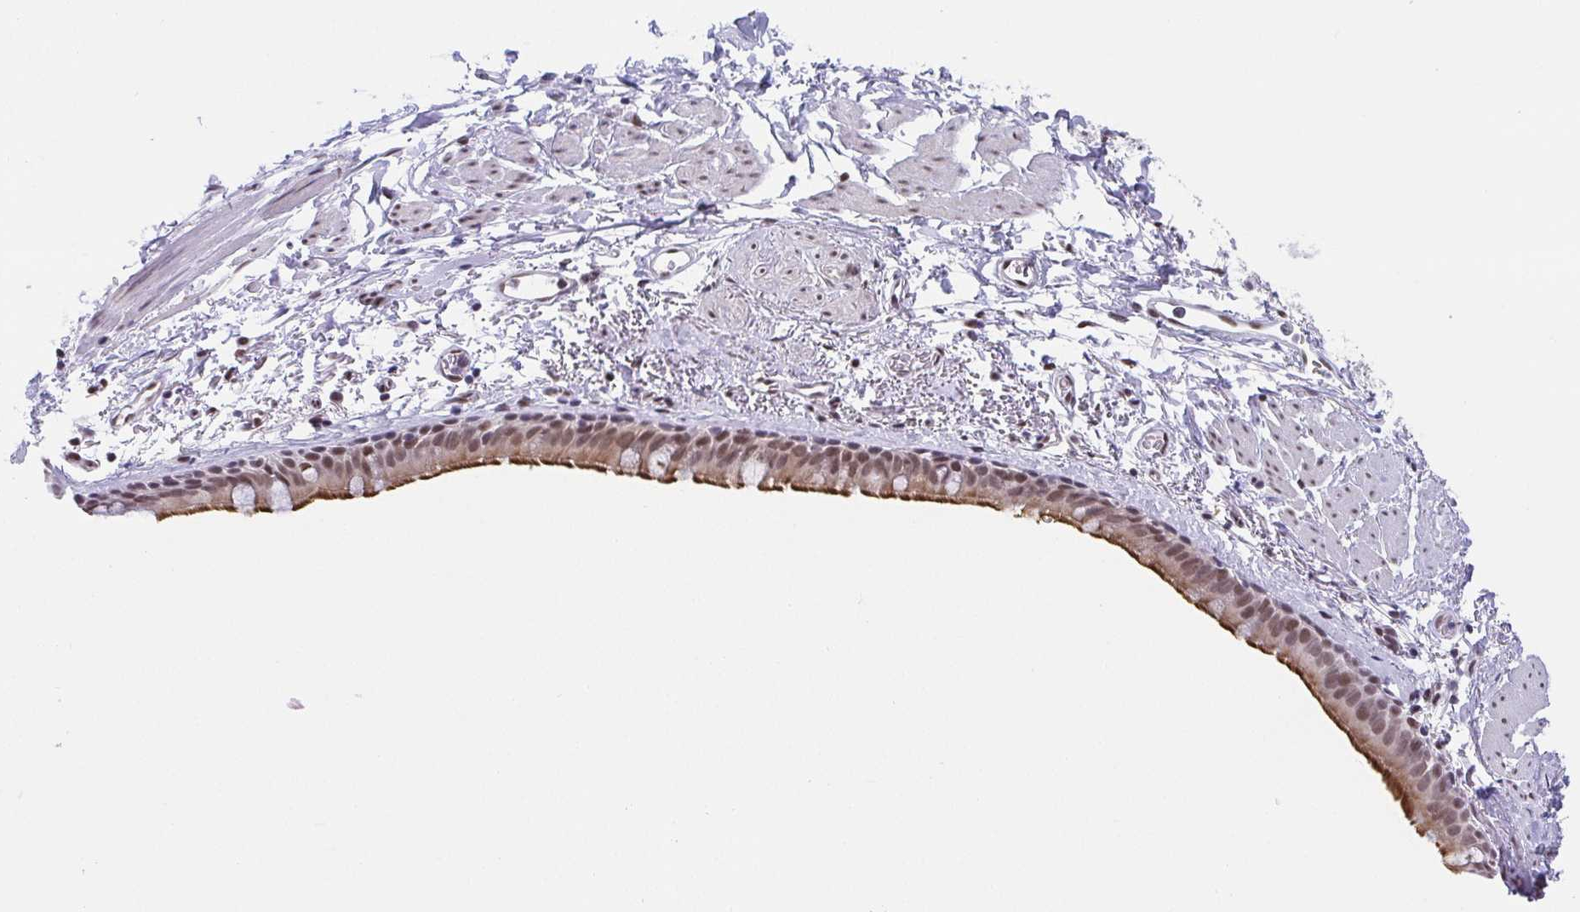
{"staining": {"intensity": "strong", "quantity": ">75%", "location": "cytoplasmic/membranous,nuclear"}, "tissue": "bronchus", "cell_type": "Respiratory epithelial cells", "image_type": "normal", "snomed": [{"axis": "morphology", "description": "Normal tissue, NOS"}, {"axis": "topography", "description": "Bronchus"}], "caption": "A high amount of strong cytoplasmic/membranous,nuclear staining is seen in approximately >75% of respiratory epithelial cells in normal bronchus.", "gene": "SLC7A10", "patient": {"sex": "male", "age": 67}}